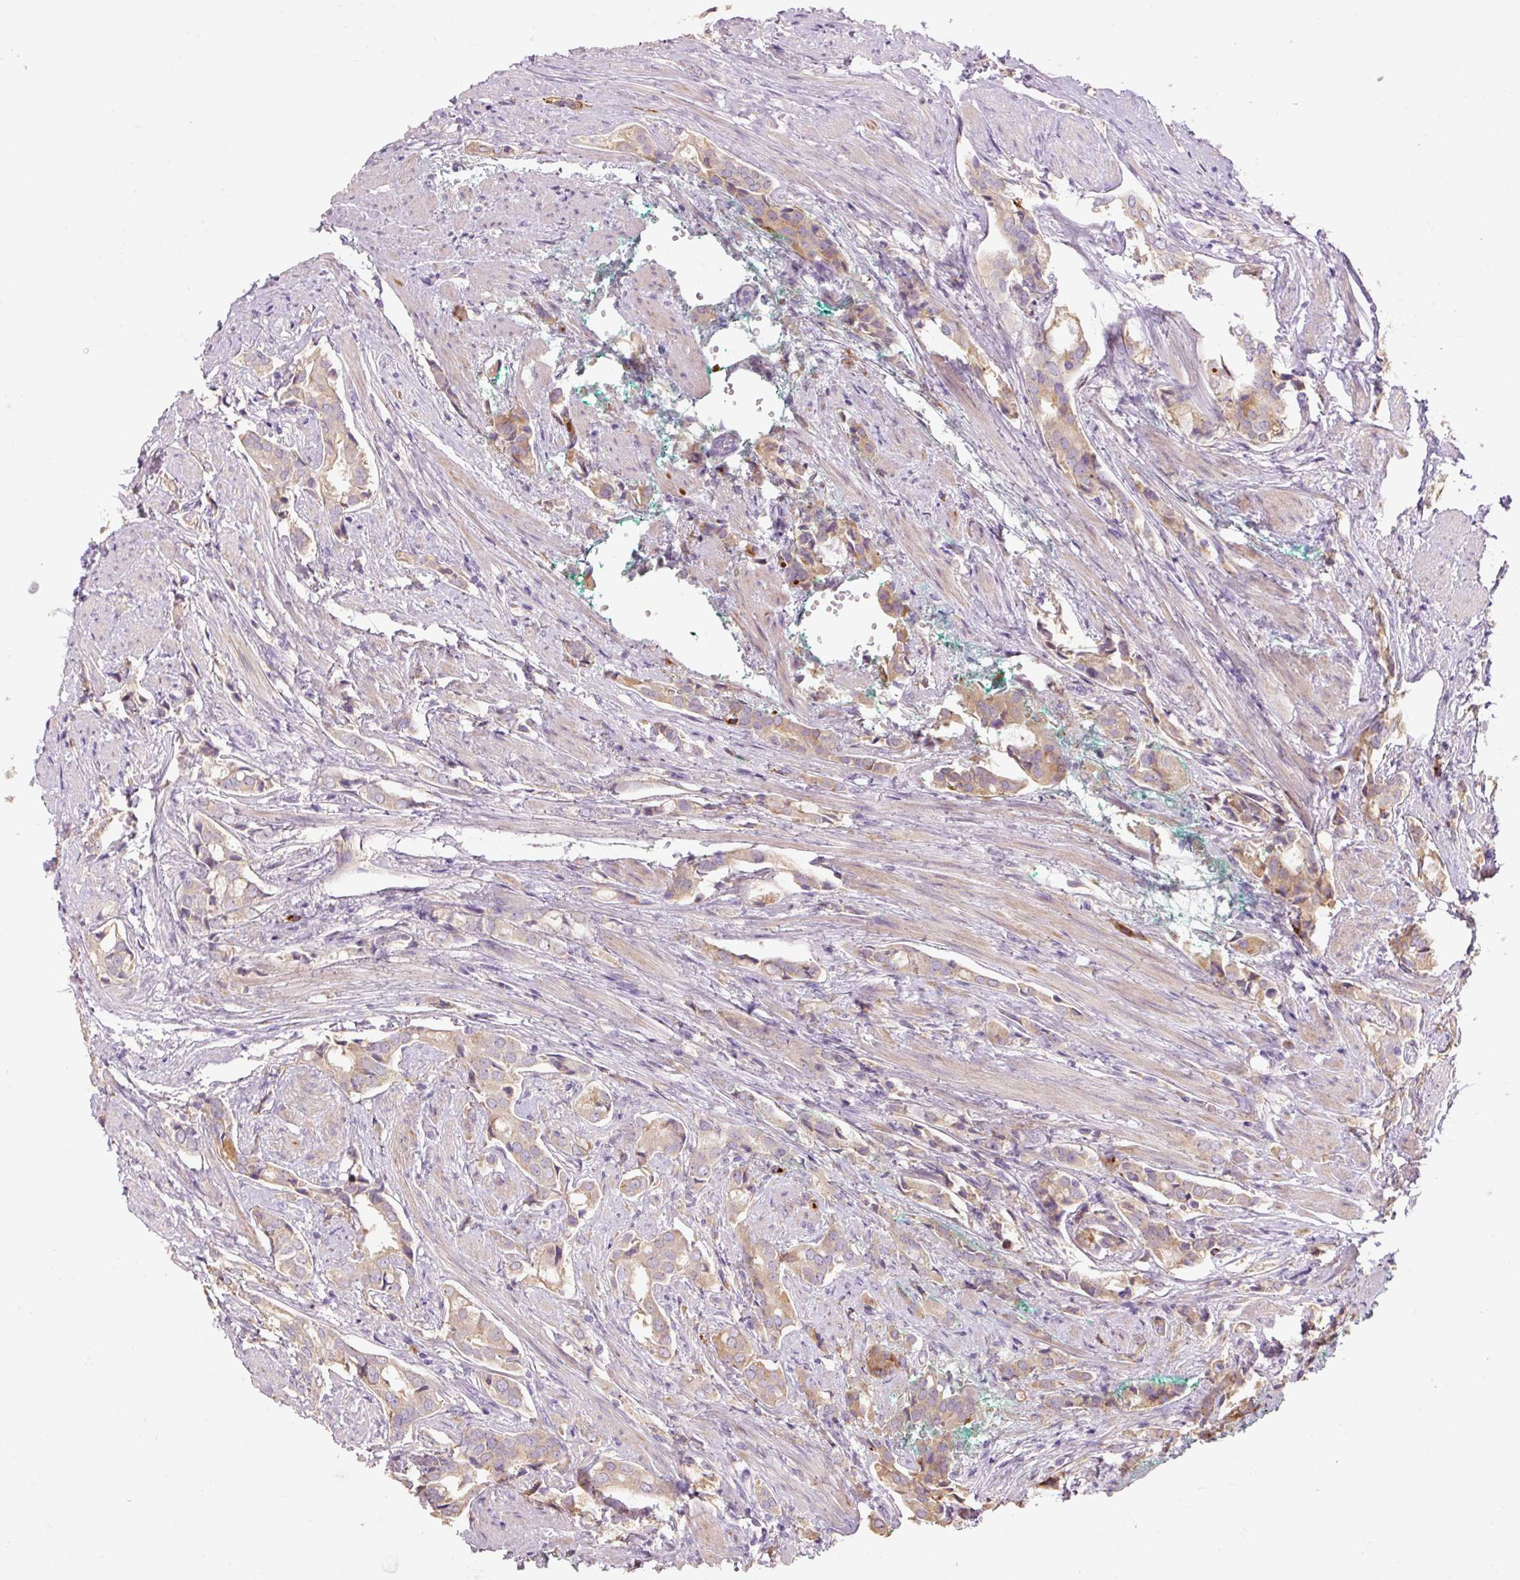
{"staining": {"intensity": "moderate", "quantity": "25%-75%", "location": "cytoplasmic/membranous"}, "tissue": "prostate cancer", "cell_type": "Tumor cells", "image_type": "cancer", "snomed": [{"axis": "morphology", "description": "Adenocarcinoma, High grade"}, {"axis": "topography", "description": "Prostate"}], "caption": "Moderate cytoplasmic/membranous positivity is present in approximately 25%-75% of tumor cells in prostate cancer. Nuclei are stained in blue.", "gene": "HAX1", "patient": {"sex": "male", "age": 71}}